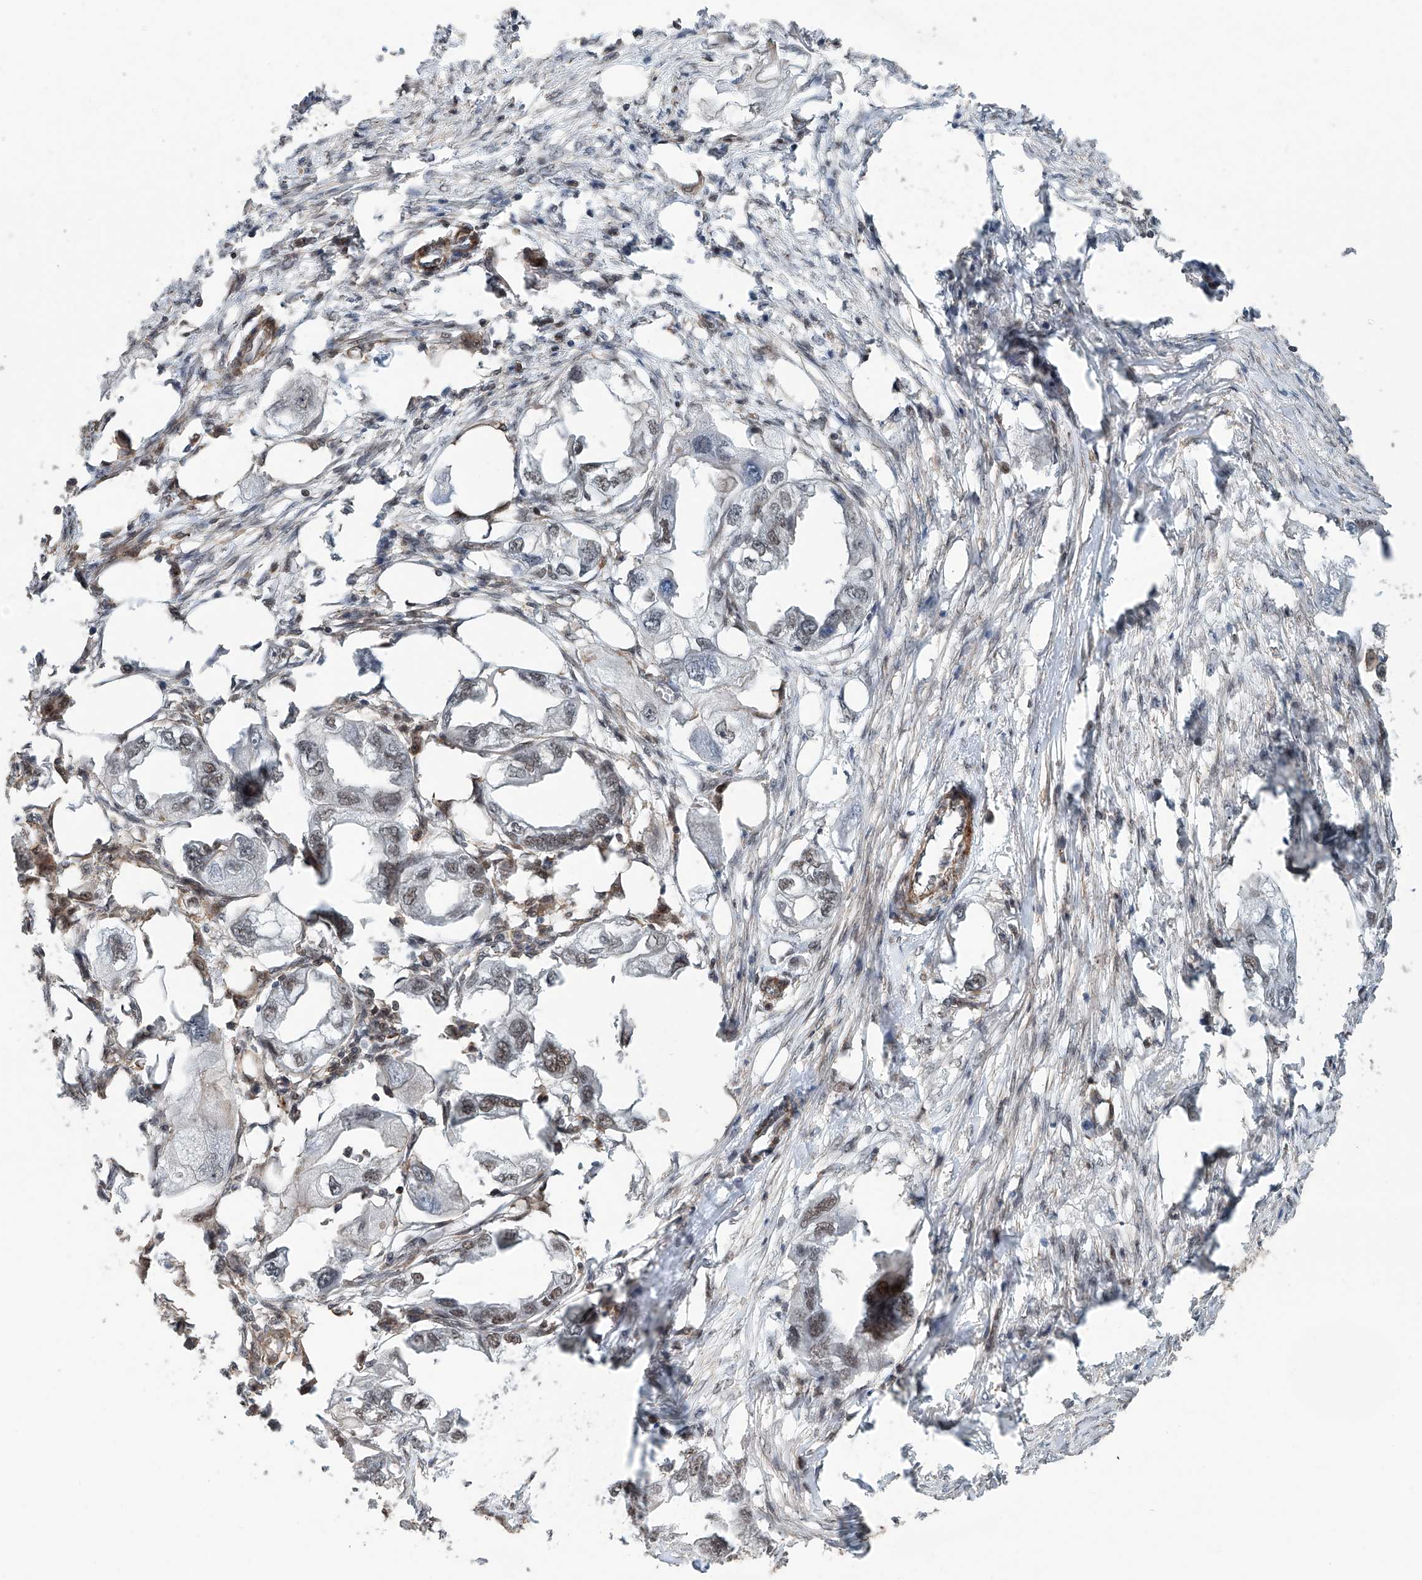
{"staining": {"intensity": "weak", "quantity": "25%-75%", "location": "nuclear"}, "tissue": "endometrial cancer", "cell_type": "Tumor cells", "image_type": "cancer", "snomed": [{"axis": "morphology", "description": "Adenocarcinoma, NOS"}, {"axis": "morphology", "description": "Adenocarcinoma, metastatic, NOS"}, {"axis": "topography", "description": "Adipose tissue"}, {"axis": "topography", "description": "Endometrium"}], "caption": "Human adenocarcinoma (endometrial) stained with a protein marker displays weak staining in tumor cells.", "gene": "SDE2", "patient": {"sex": "female", "age": 67}}